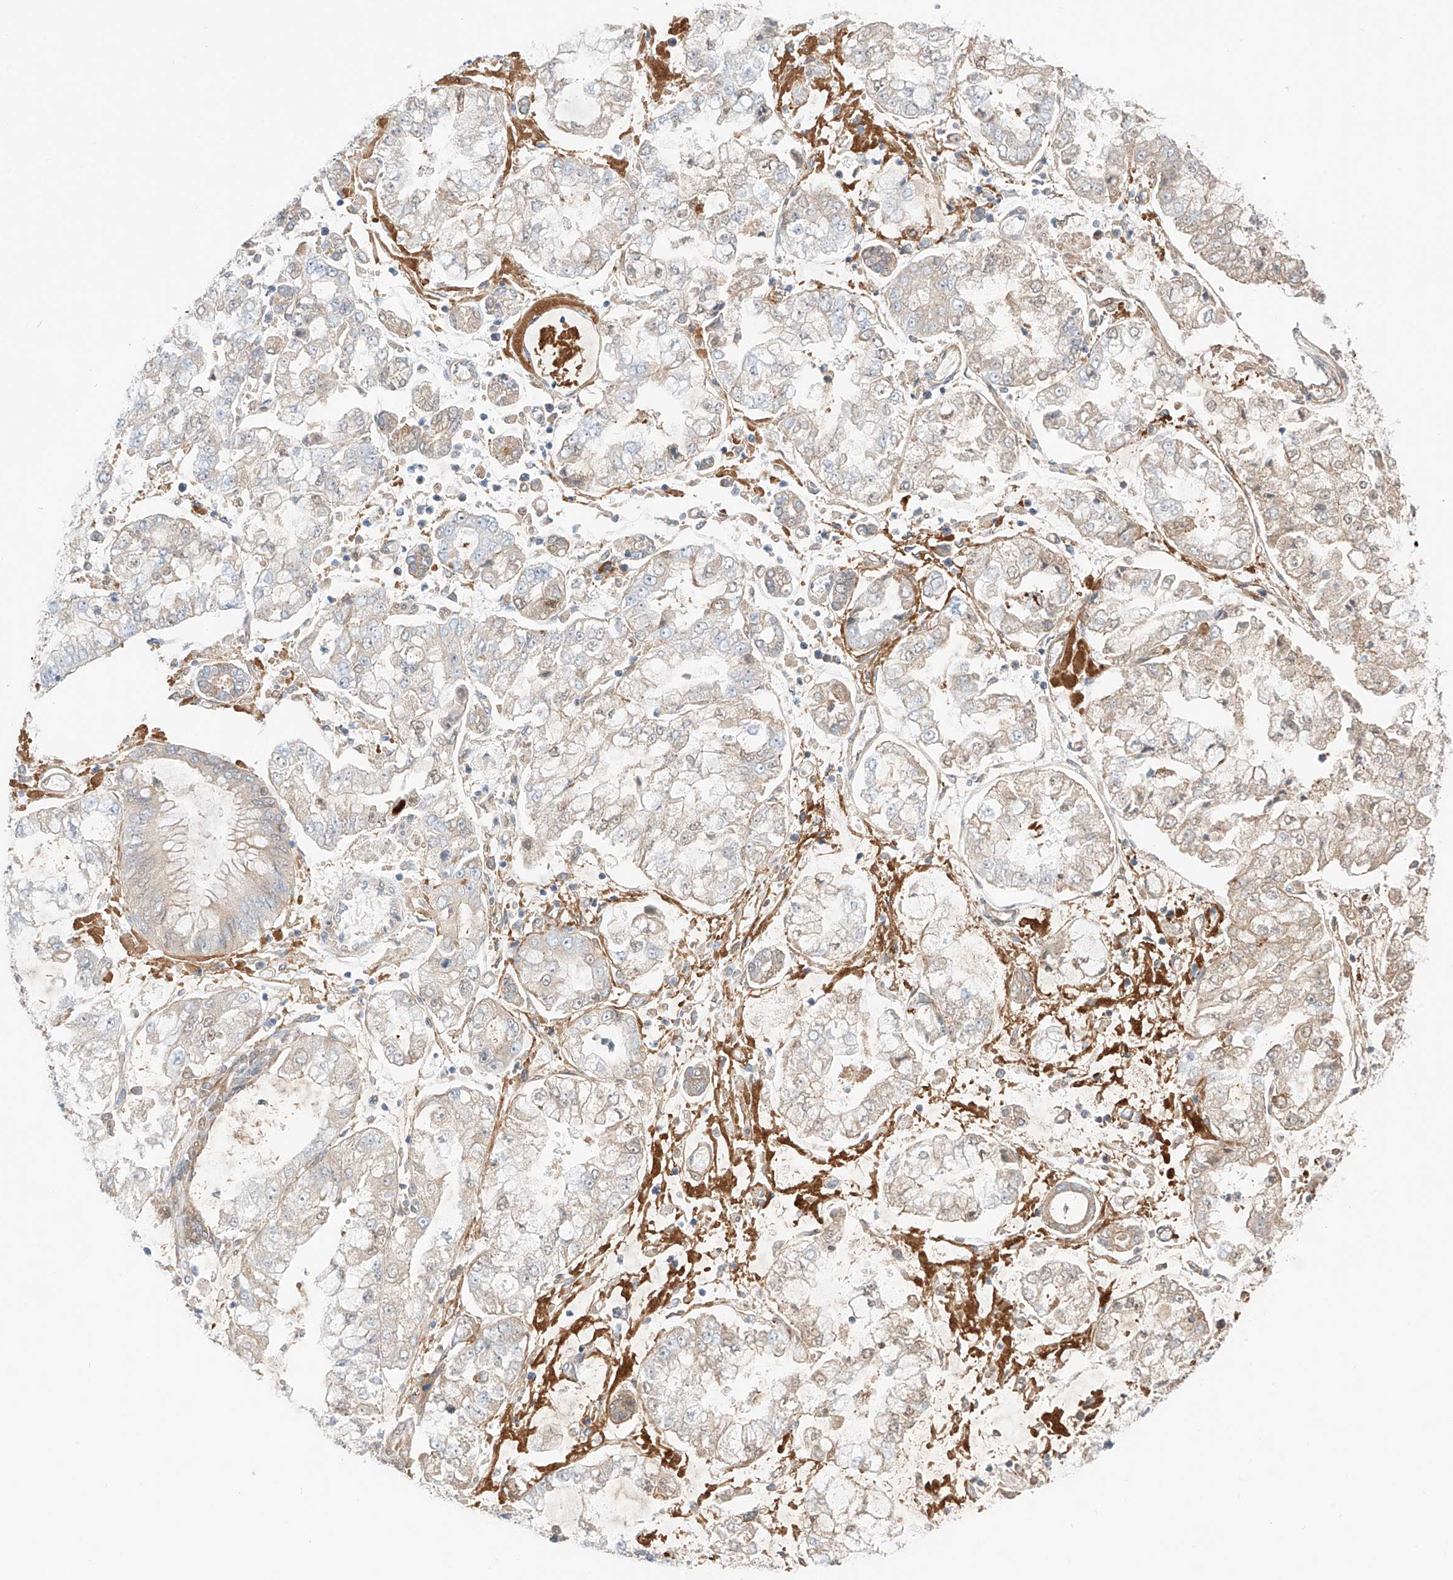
{"staining": {"intensity": "weak", "quantity": "<25%", "location": "cytoplasmic/membranous"}, "tissue": "stomach cancer", "cell_type": "Tumor cells", "image_type": "cancer", "snomed": [{"axis": "morphology", "description": "Adenocarcinoma, NOS"}, {"axis": "topography", "description": "Stomach"}], "caption": "Tumor cells are negative for protein expression in human adenocarcinoma (stomach).", "gene": "PGGT1B", "patient": {"sex": "male", "age": 76}}